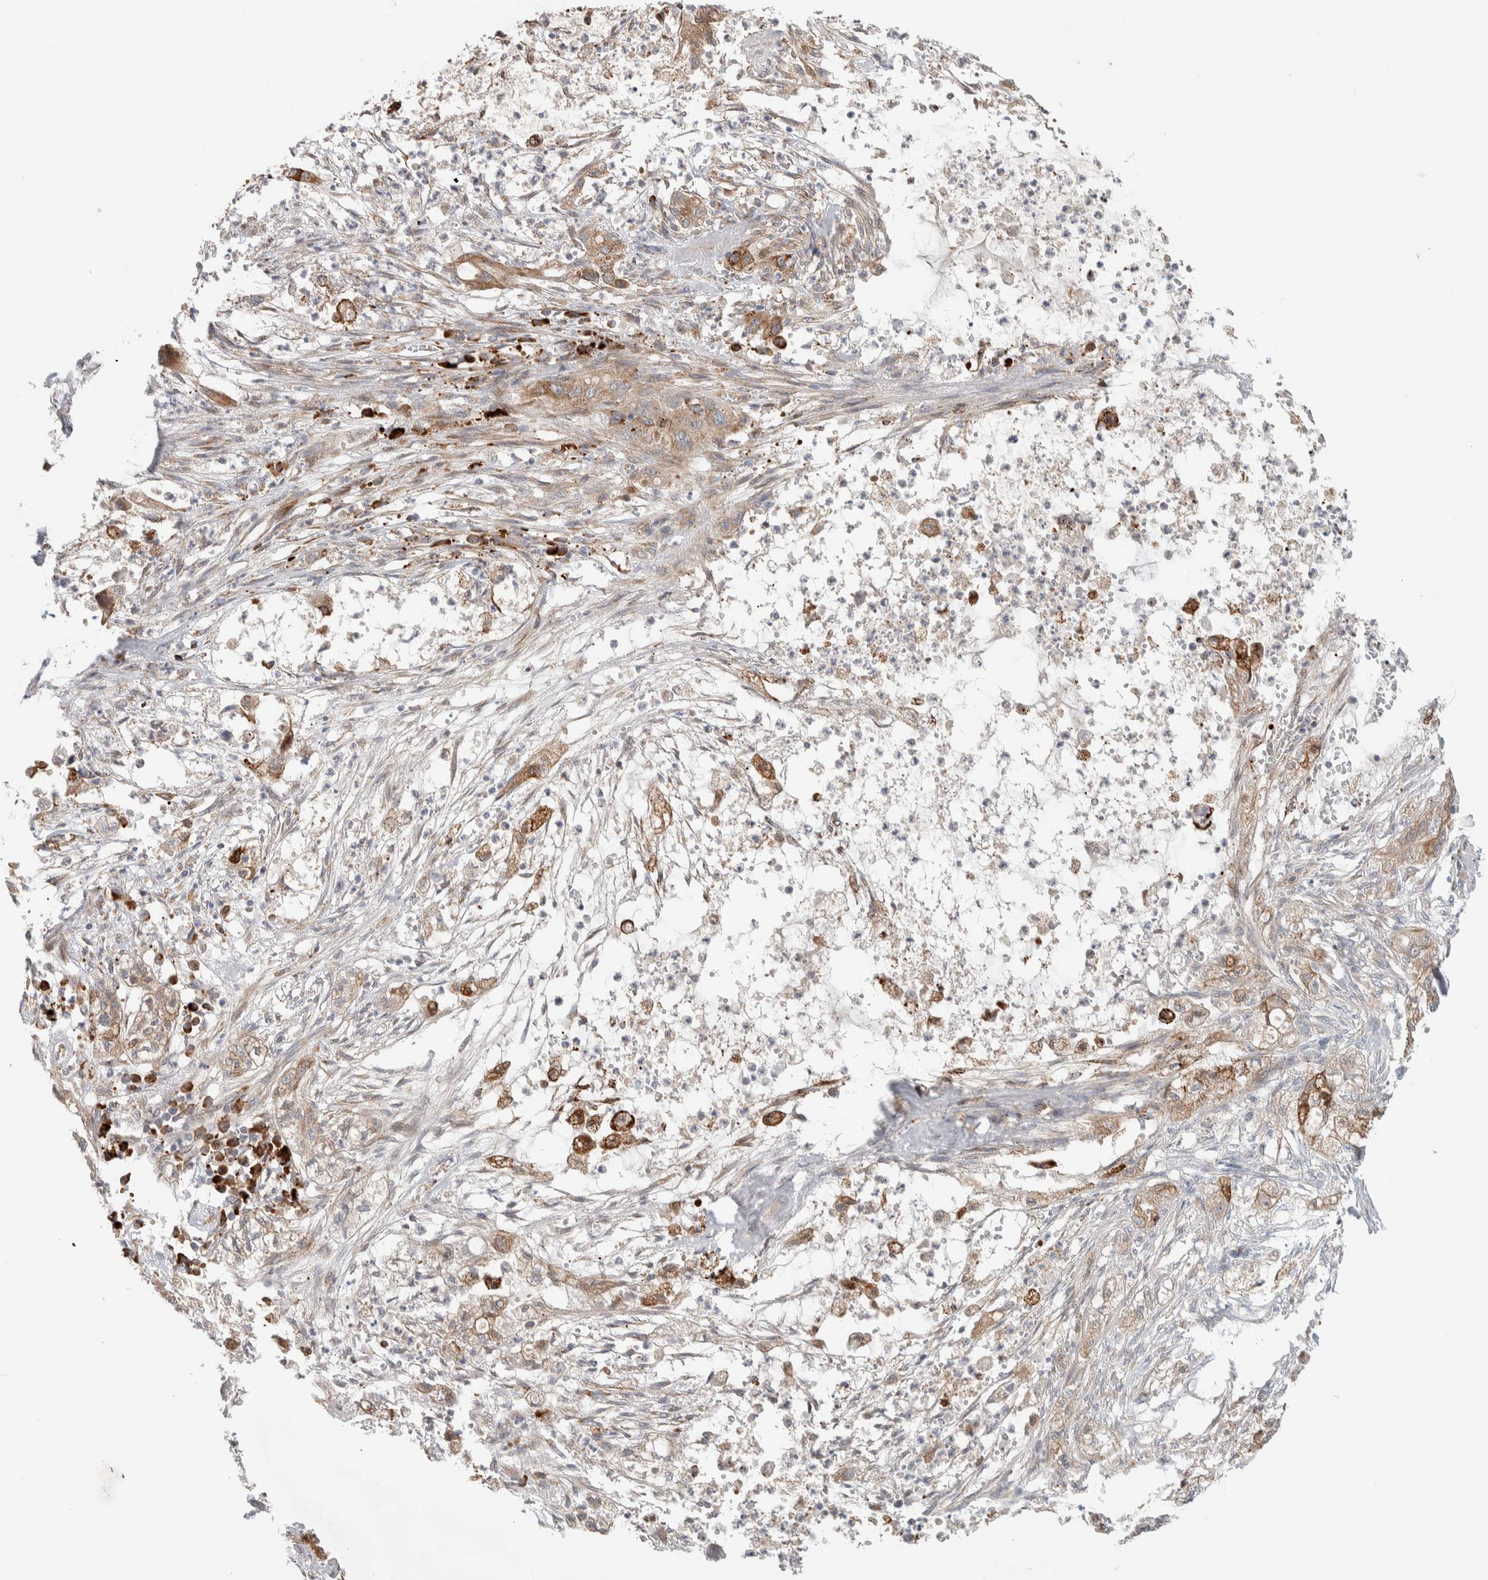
{"staining": {"intensity": "moderate", "quantity": ">75%", "location": "cytoplasmic/membranous"}, "tissue": "pancreatic cancer", "cell_type": "Tumor cells", "image_type": "cancer", "snomed": [{"axis": "morphology", "description": "Adenocarcinoma, NOS"}, {"axis": "topography", "description": "Pancreas"}], "caption": "Immunohistochemical staining of pancreatic cancer (adenocarcinoma) reveals medium levels of moderate cytoplasmic/membranous protein staining in about >75% of tumor cells.", "gene": "ADCY8", "patient": {"sex": "female", "age": 78}}